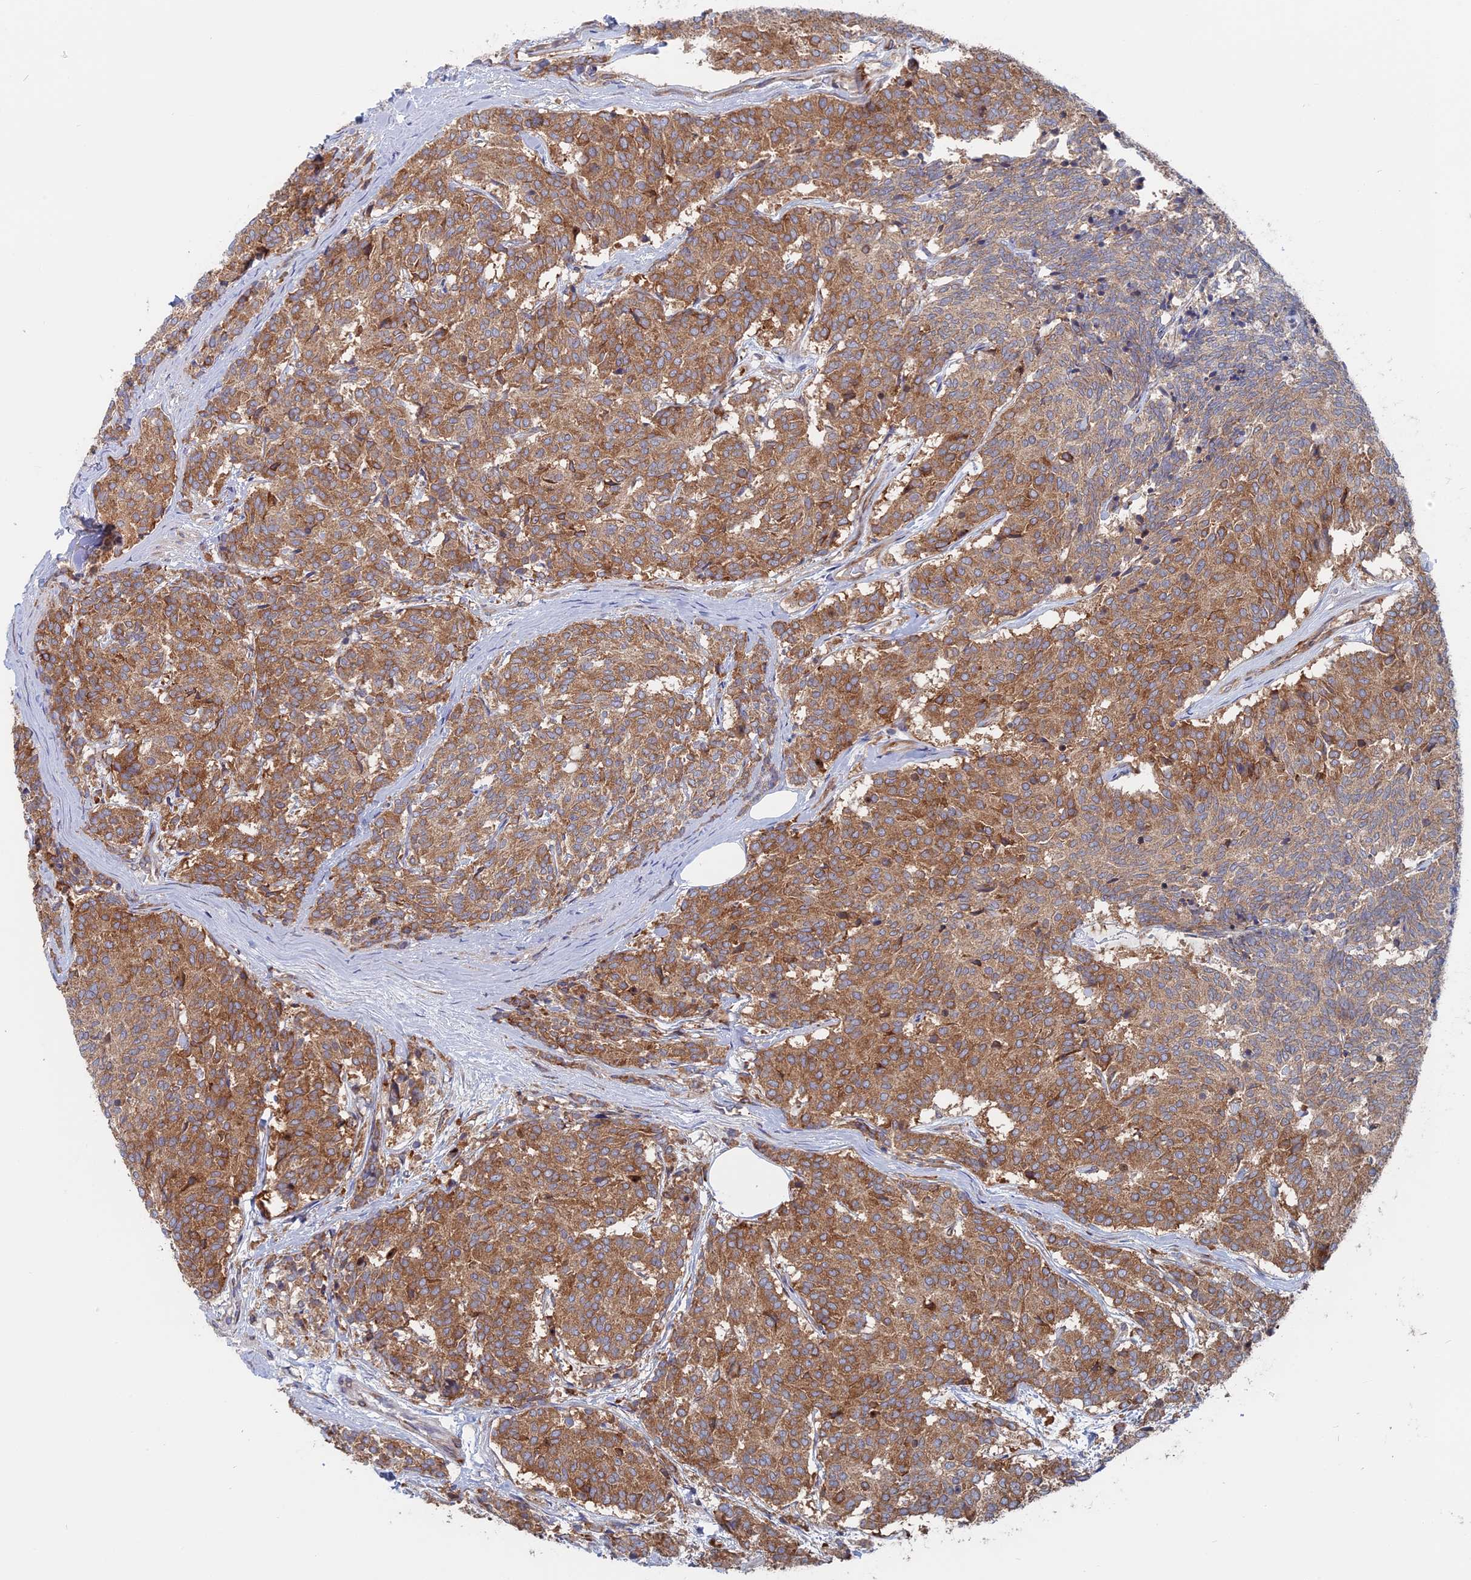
{"staining": {"intensity": "moderate", "quantity": ">75%", "location": "cytoplasmic/membranous"}, "tissue": "carcinoid", "cell_type": "Tumor cells", "image_type": "cancer", "snomed": [{"axis": "morphology", "description": "Carcinoid, malignant, NOS"}, {"axis": "topography", "description": "Pancreas"}], "caption": "The photomicrograph exhibits immunohistochemical staining of carcinoid. There is moderate cytoplasmic/membranous positivity is seen in about >75% of tumor cells.", "gene": "TBC1D30", "patient": {"sex": "female", "age": 54}}